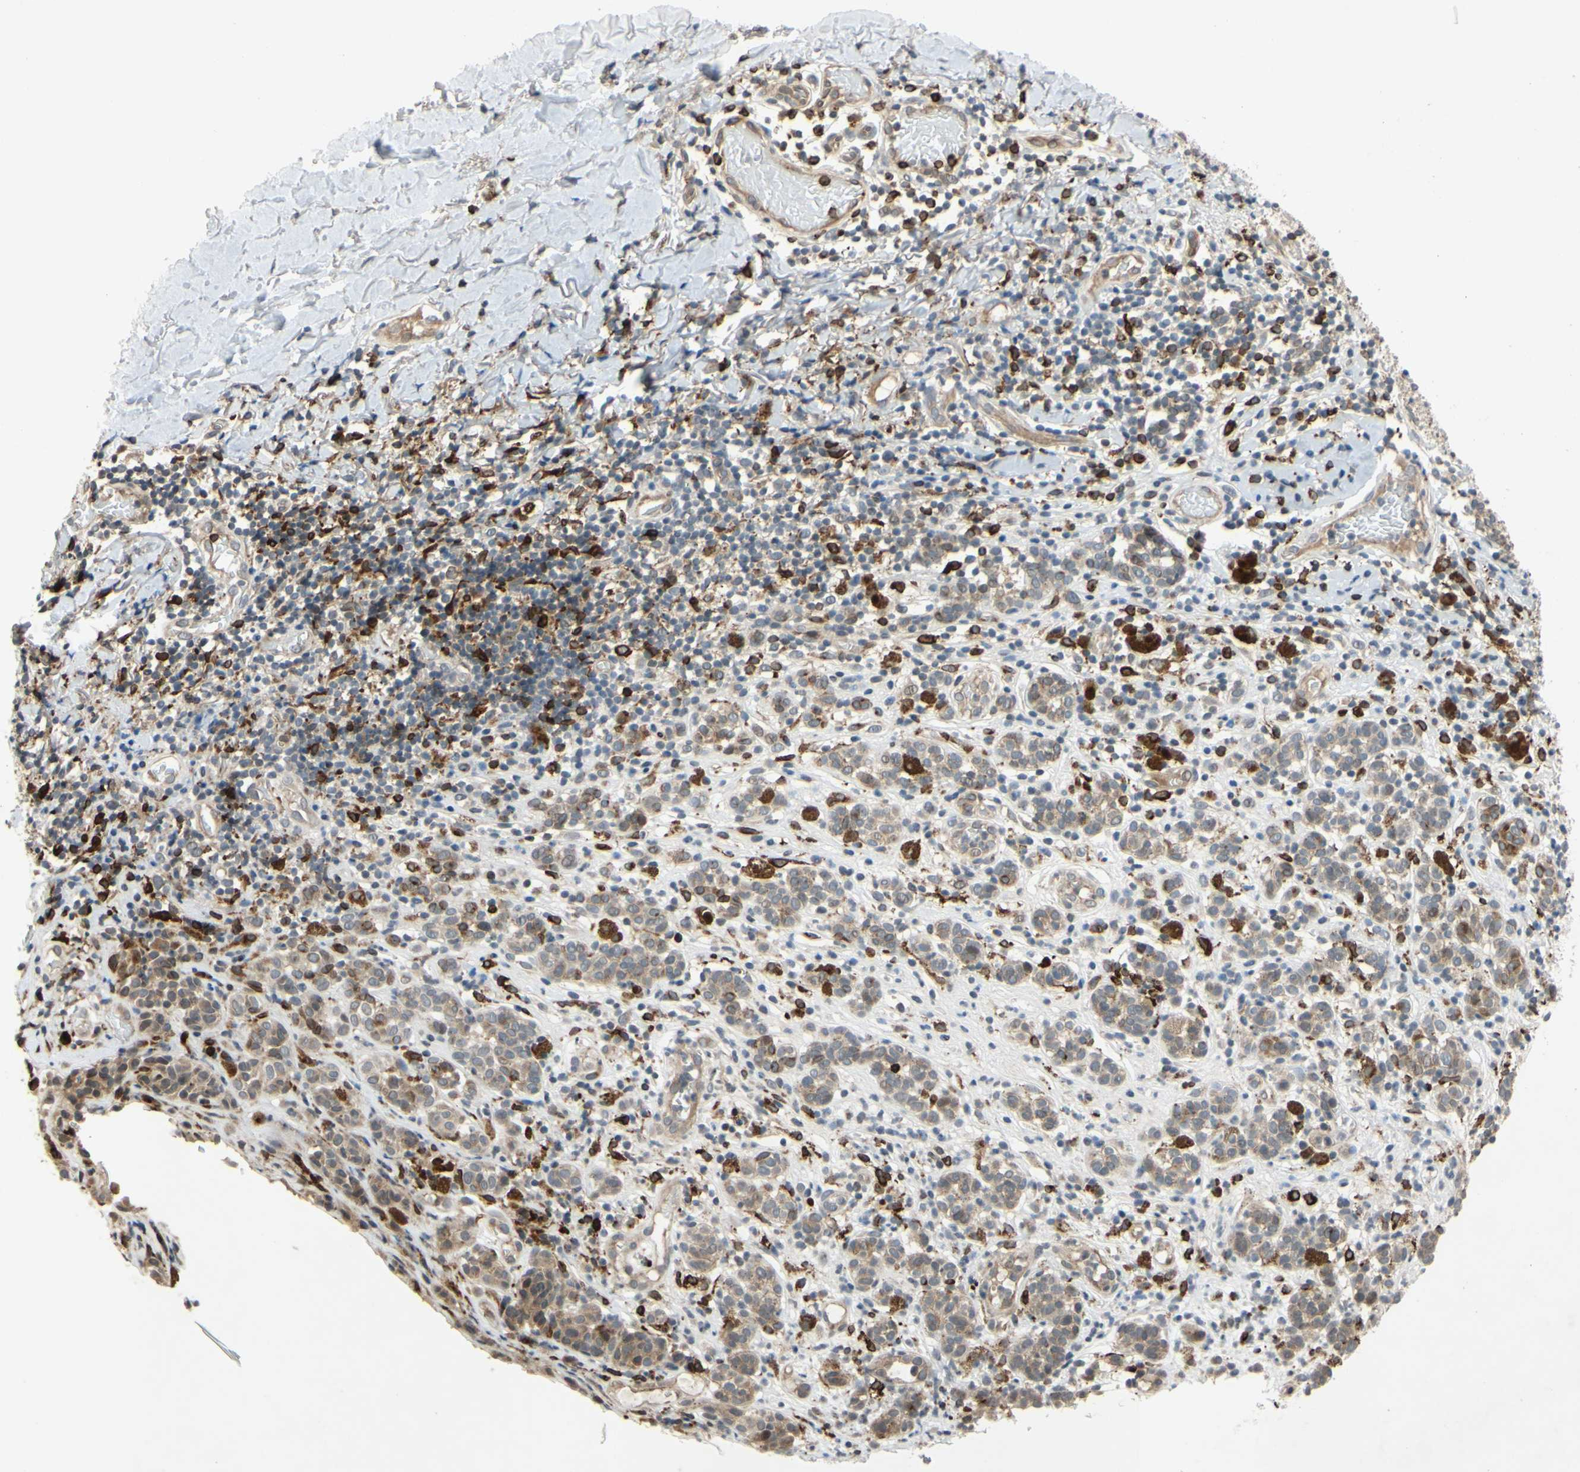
{"staining": {"intensity": "weak", "quantity": ">75%", "location": "cytoplasmic/membranous"}, "tissue": "melanoma", "cell_type": "Tumor cells", "image_type": "cancer", "snomed": [{"axis": "morphology", "description": "Malignant melanoma, NOS"}, {"axis": "topography", "description": "Skin"}], "caption": "Melanoma tissue displays weak cytoplasmic/membranous expression in about >75% of tumor cells, visualized by immunohistochemistry. The staining was performed using DAB to visualize the protein expression in brown, while the nuclei were stained in blue with hematoxylin (Magnification: 20x).", "gene": "PLXNA2", "patient": {"sex": "male", "age": 64}}